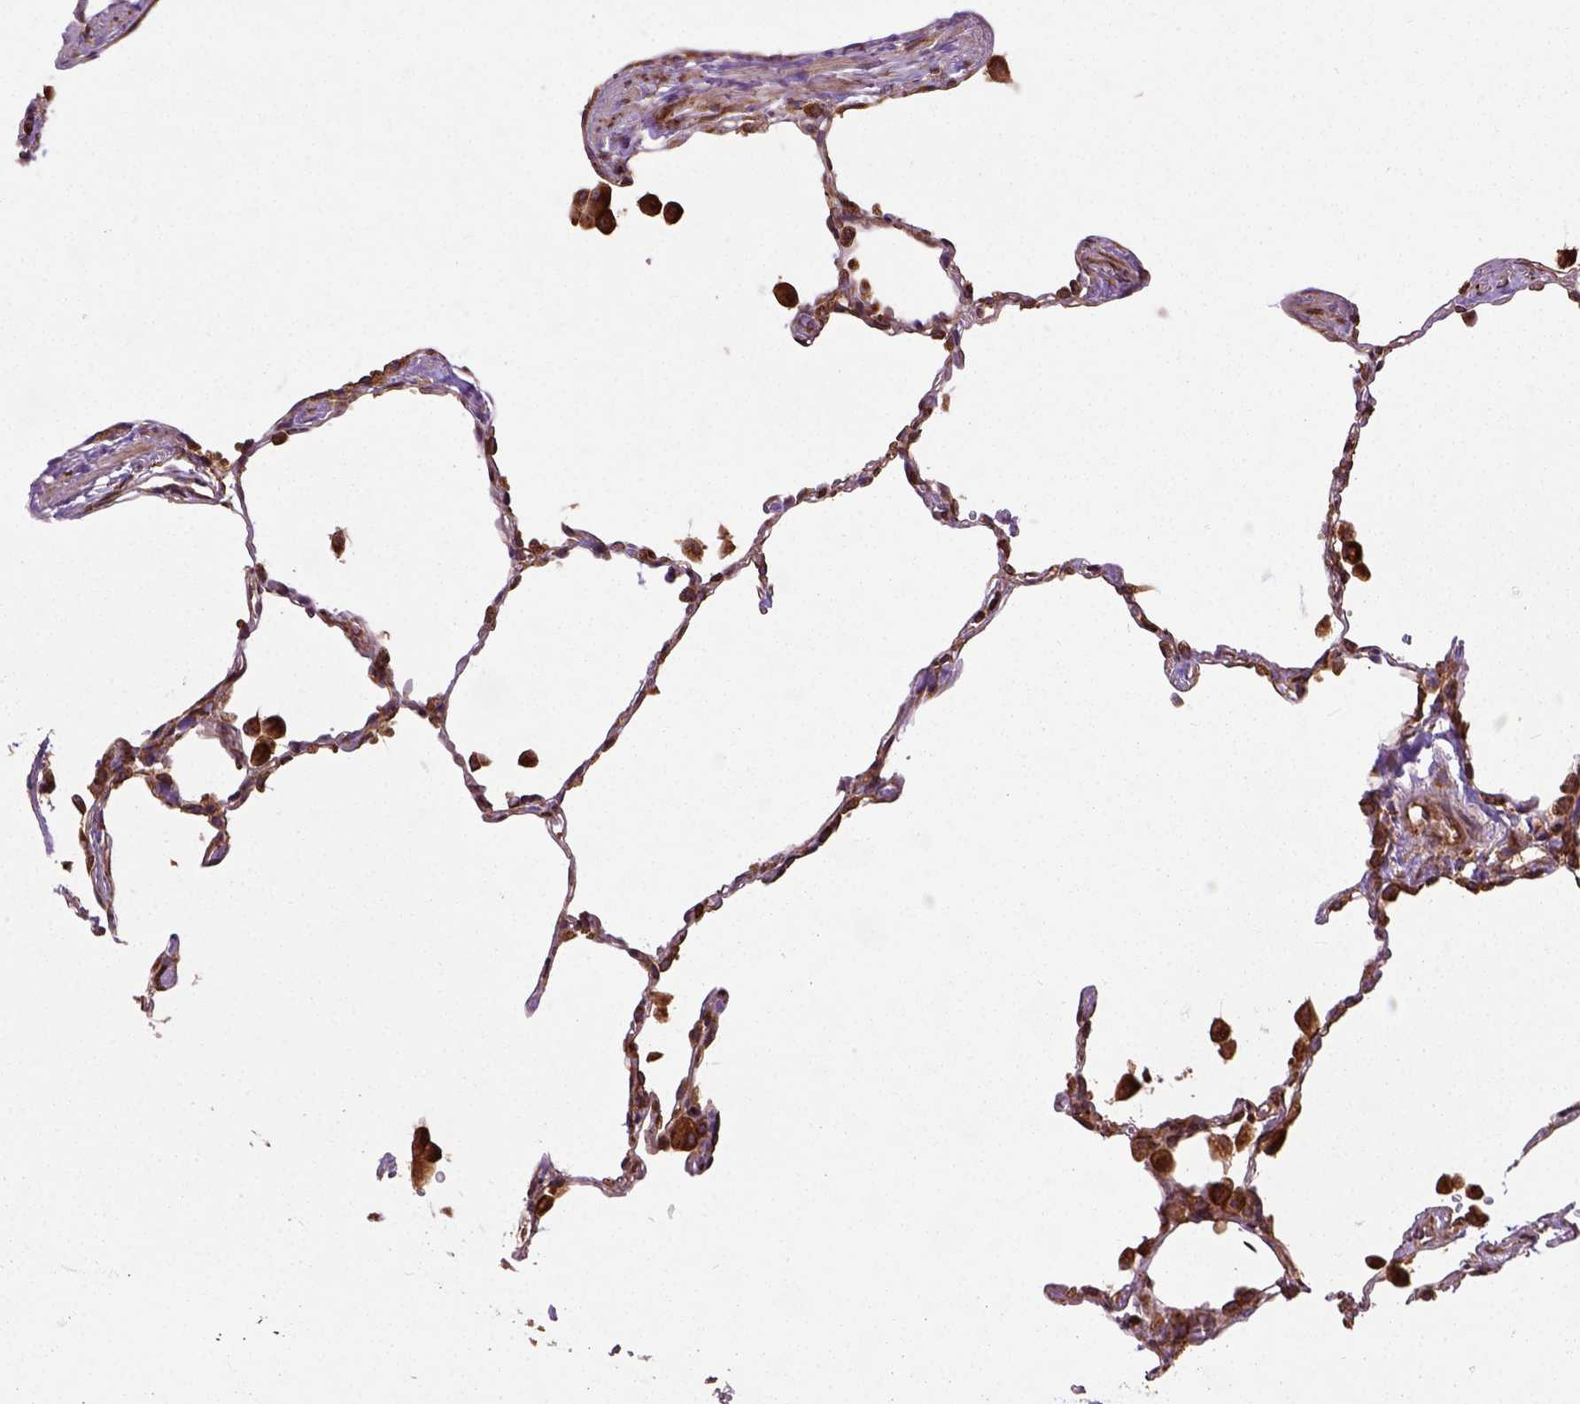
{"staining": {"intensity": "strong", "quantity": ">75%", "location": "cytoplasmic/membranous"}, "tissue": "lung", "cell_type": "Alveolar cells", "image_type": "normal", "snomed": [{"axis": "morphology", "description": "Normal tissue, NOS"}, {"axis": "topography", "description": "Lung"}], "caption": "Immunohistochemical staining of normal human lung reveals strong cytoplasmic/membranous protein positivity in about >75% of alveolar cells. (Stains: DAB in brown, nuclei in blue, Microscopy: brightfield microscopy at high magnification).", "gene": "CAPRIN1", "patient": {"sex": "female", "age": 47}}